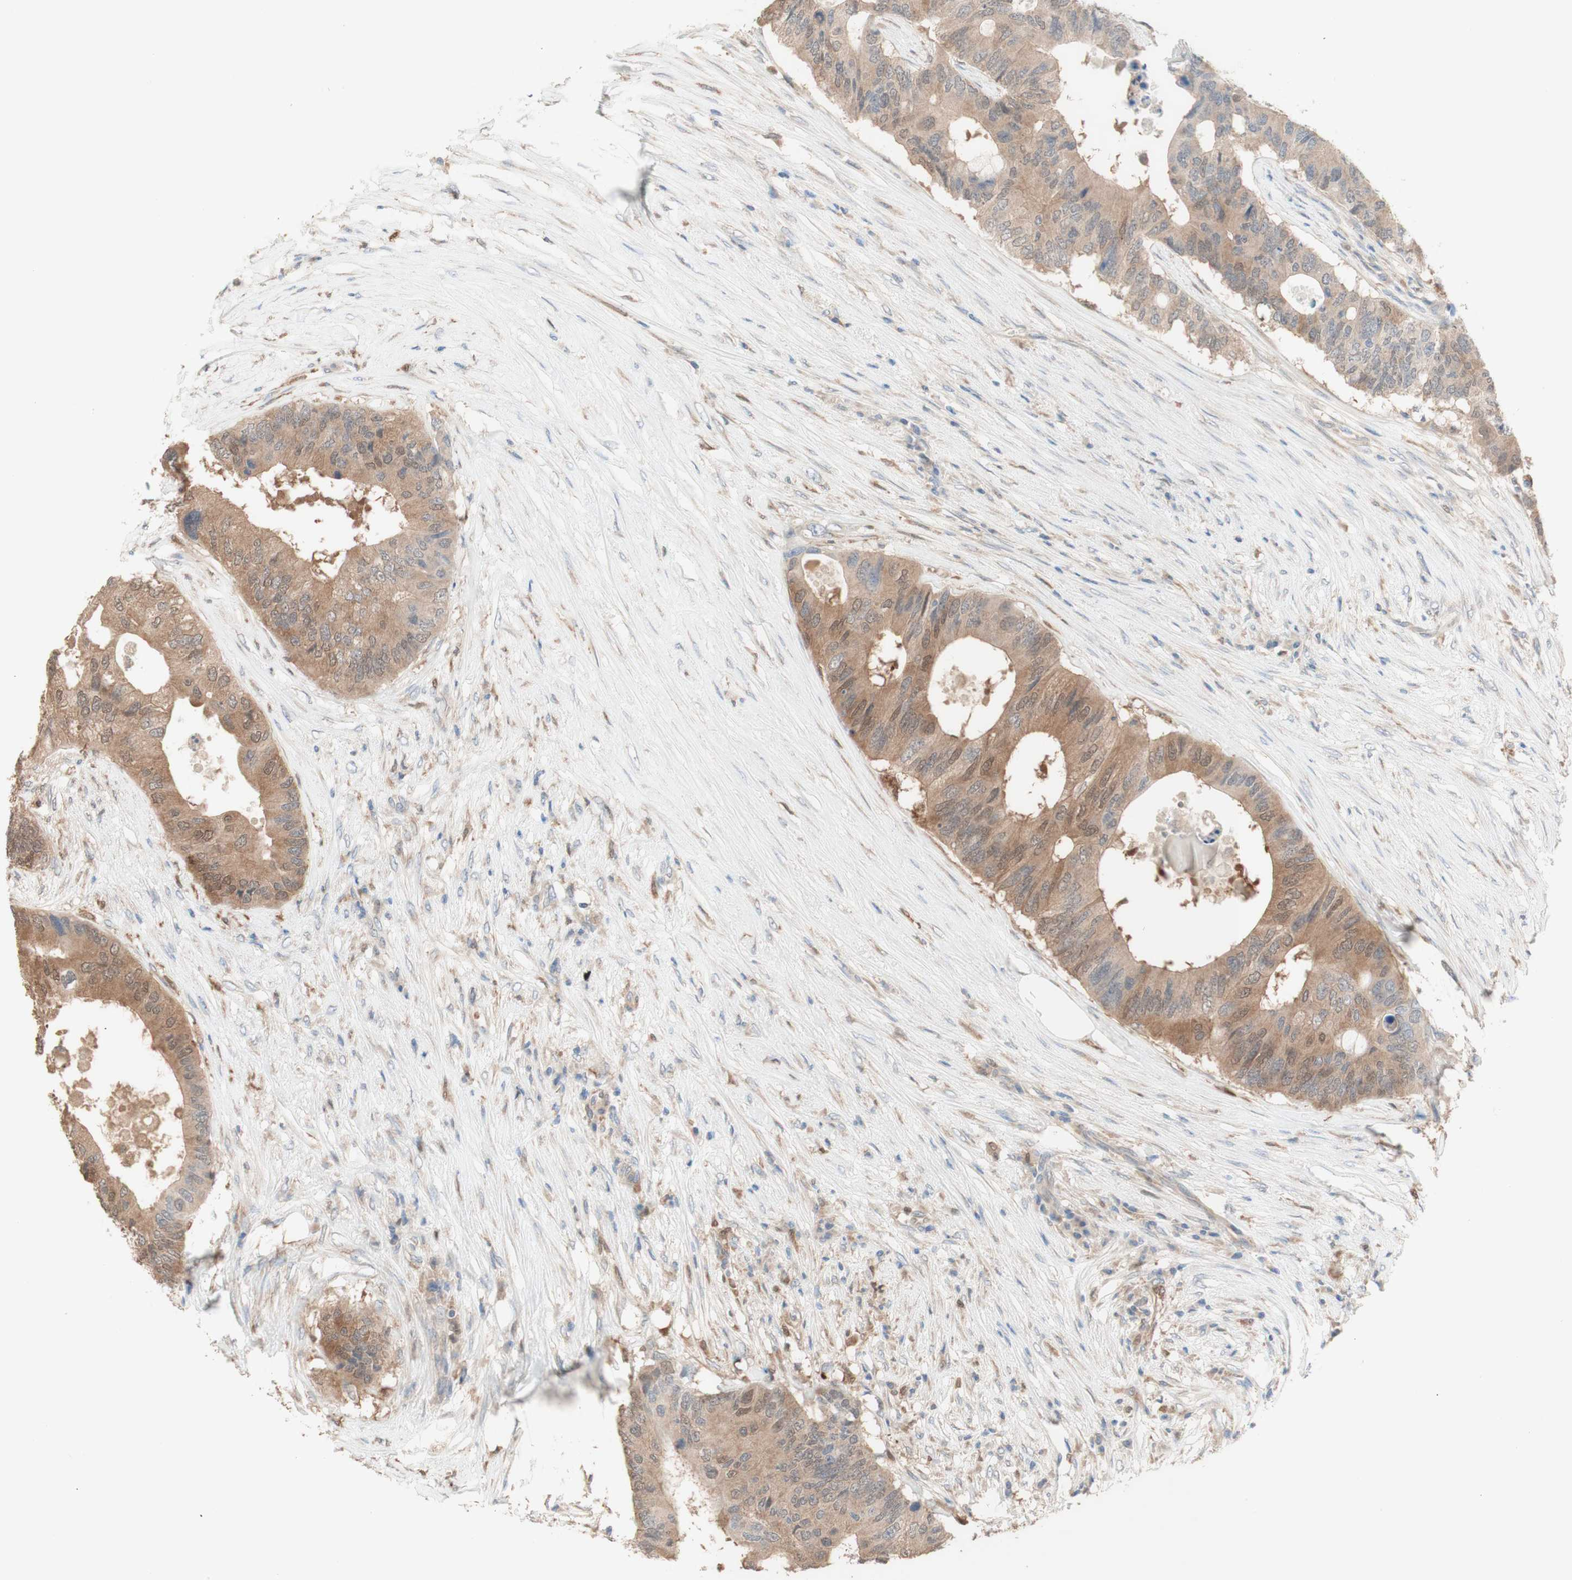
{"staining": {"intensity": "moderate", "quantity": ">75%", "location": "cytoplasmic/membranous"}, "tissue": "colorectal cancer", "cell_type": "Tumor cells", "image_type": "cancer", "snomed": [{"axis": "morphology", "description": "Adenocarcinoma, NOS"}, {"axis": "topography", "description": "Colon"}], "caption": "Protein analysis of colorectal adenocarcinoma tissue reveals moderate cytoplasmic/membranous expression in about >75% of tumor cells.", "gene": "COMT", "patient": {"sex": "male", "age": 71}}